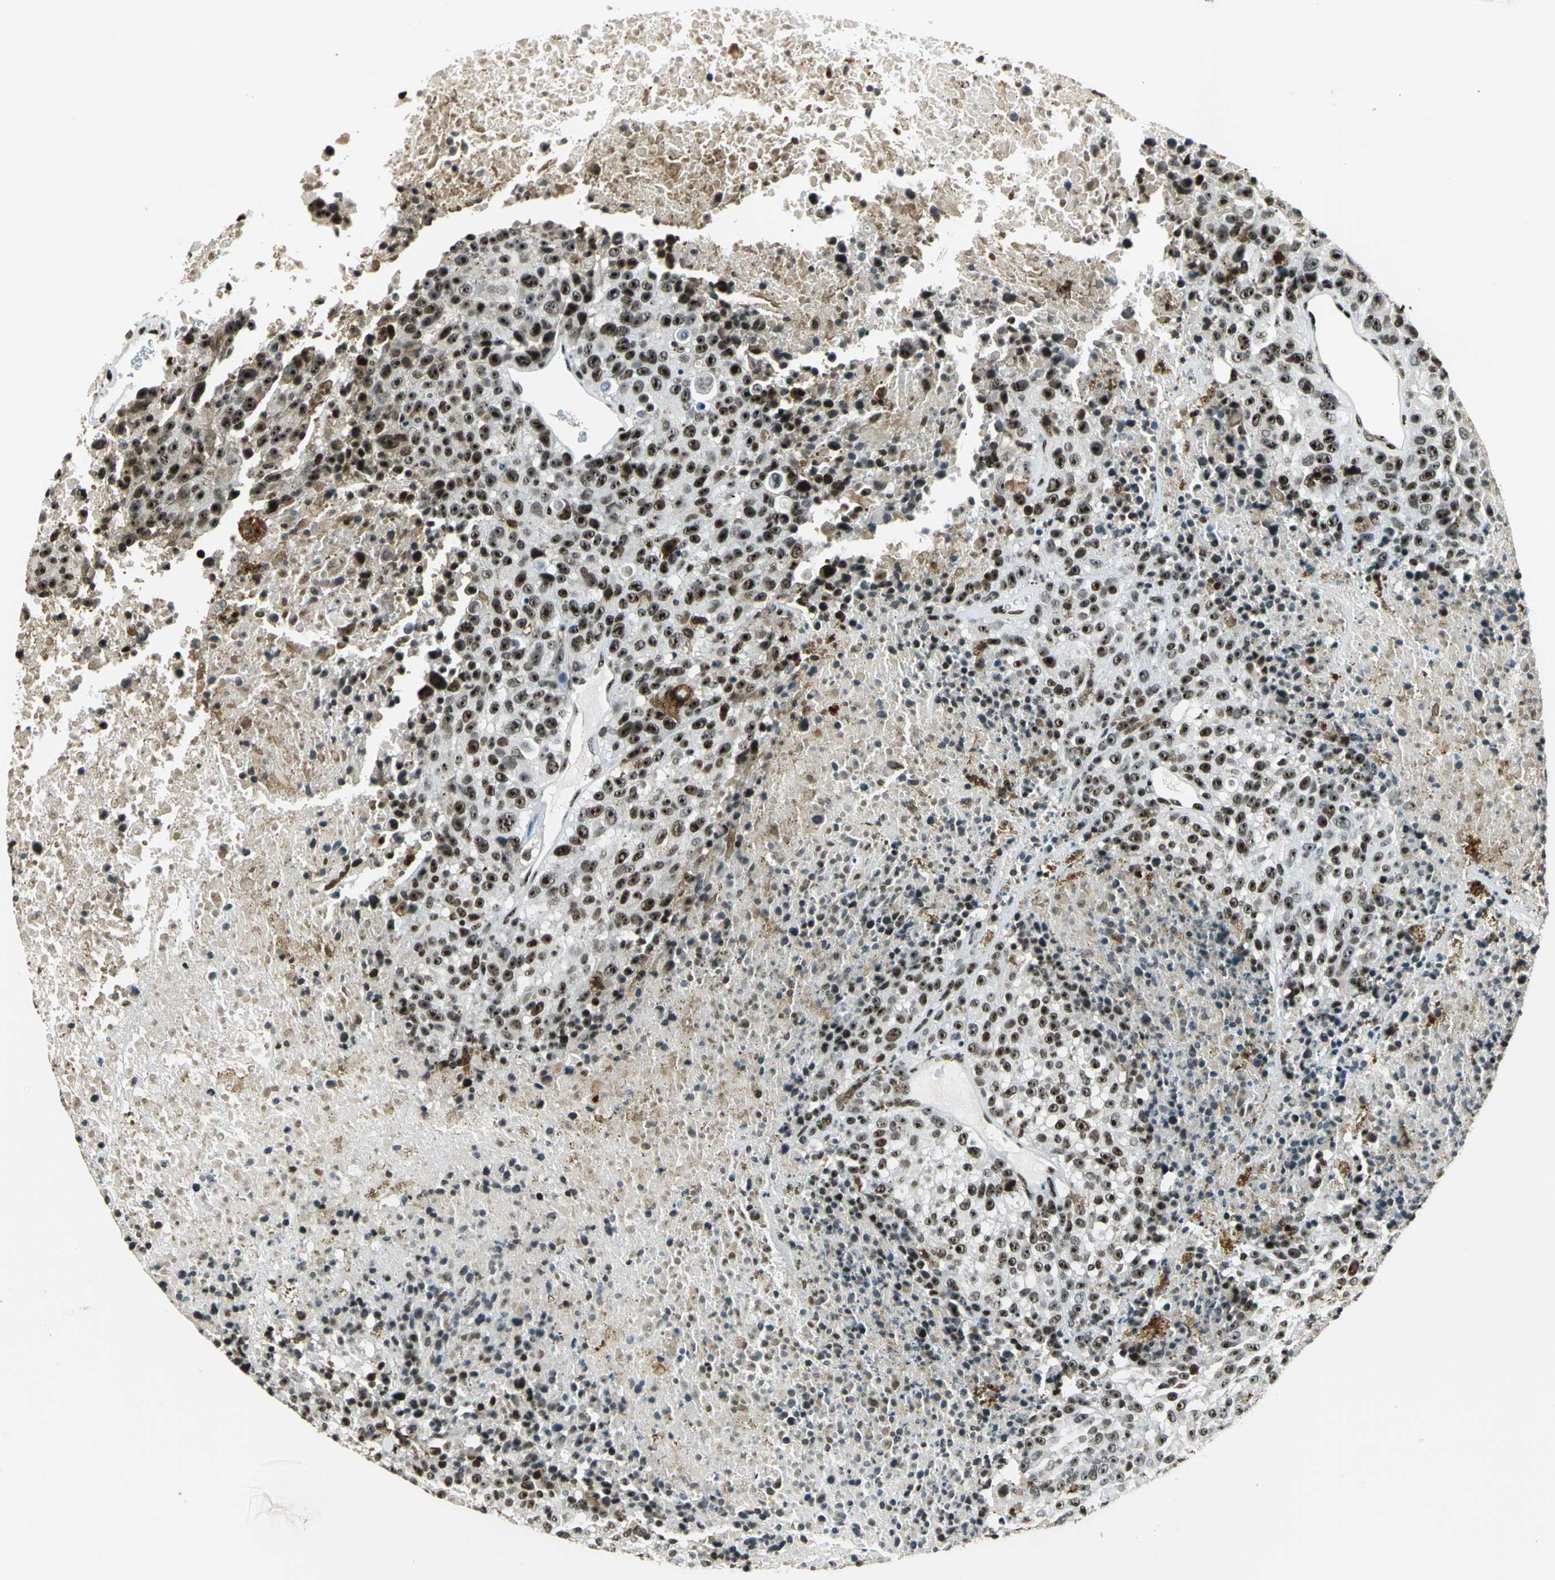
{"staining": {"intensity": "strong", "quantity": ">75%", "location": "nuclear"}, "tissue": "melanoma", "cell_type": "Tumor cells", "image_type": "cancer", "snomed": [{"axis": "morphology", "description": "Malignant melanoma, Metastatic site"}, {"axis": "topography", "description": "Cerebral cortex"}], "caption": "There is high levels of strong nuclear staining in tumor cells of malignant melanoma (metastatic site), as demonstrated by immunohistochemical staining (brown color).", "gene": "UBTF", "patient": {"sex": "female", "age": 52}}